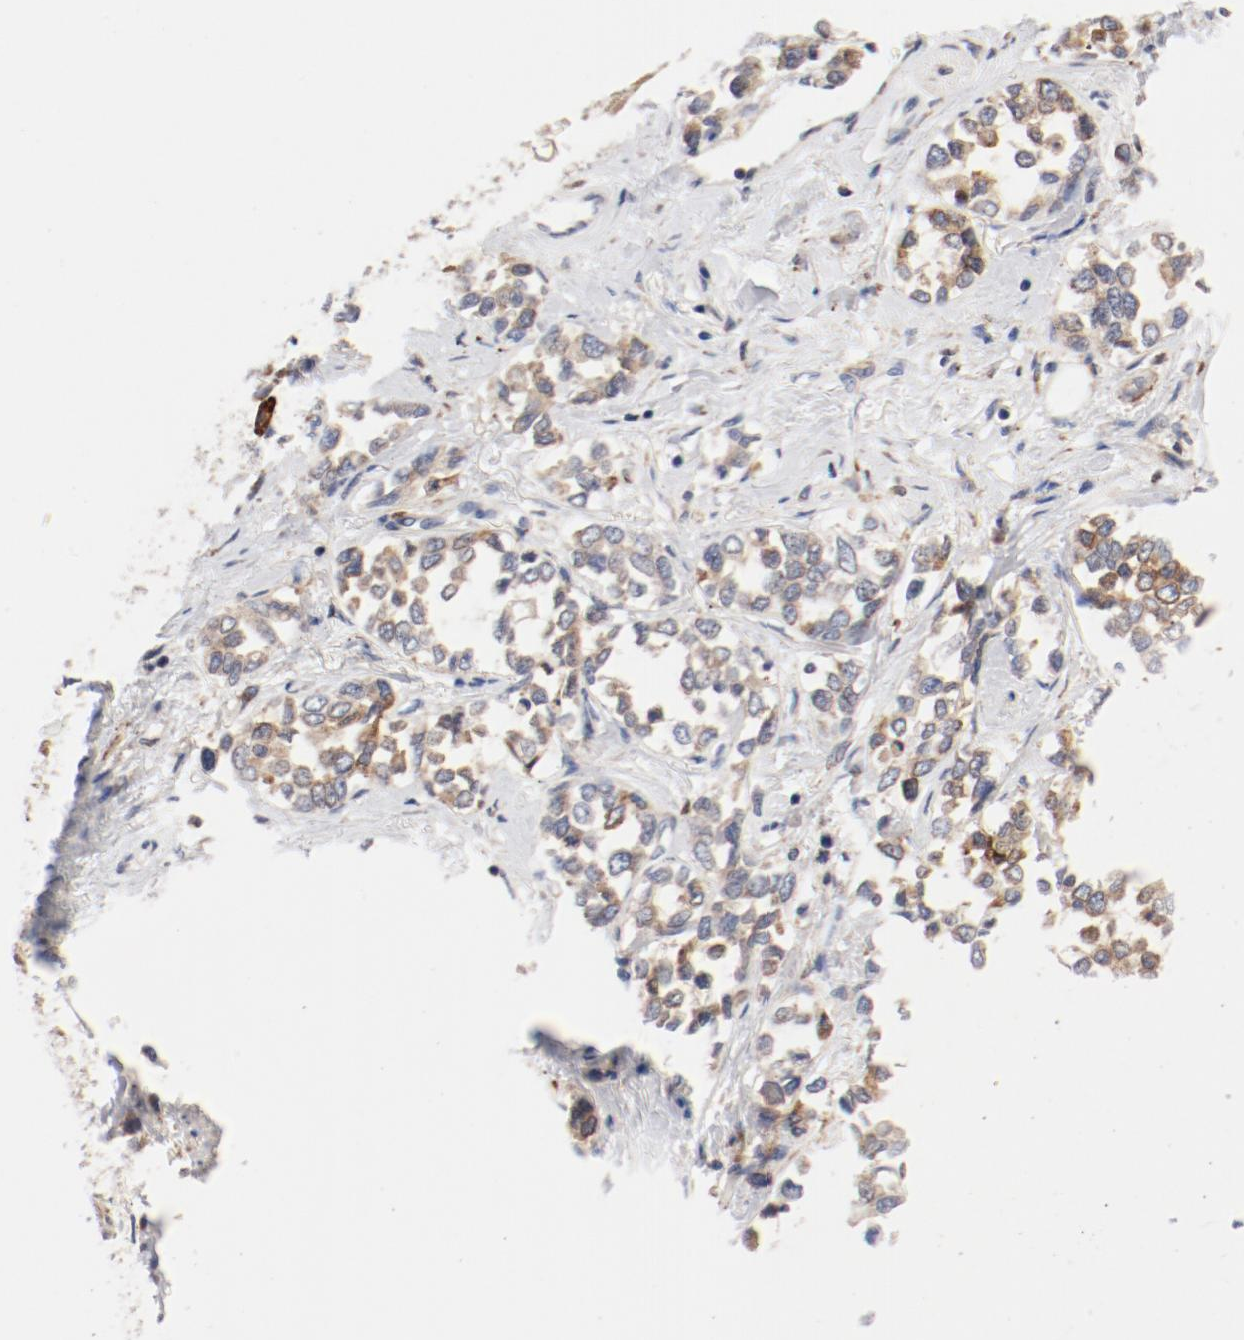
{"staining": {"intensity": "moderate", "quantity": ">75%", "location": "cytoplasmic/membranous"}, "tissue": "stomach cancer", "cell_type": "Tumor cells", "image_type": "cancer", "snomed": [{"axis": "morphology", "description": "Adenocarcinoma, NOS"}, {"axis": "topography", "description": "Stomach, upper"}], "caption": "IHC of stomach adenocarcinoma demonstrates medium levels of moderate cytoplasmic/membranous positivity in approximately >75% of tumor cells.", "gene": "PDPK1", "patient": {"sex": "male", "age": 76}}